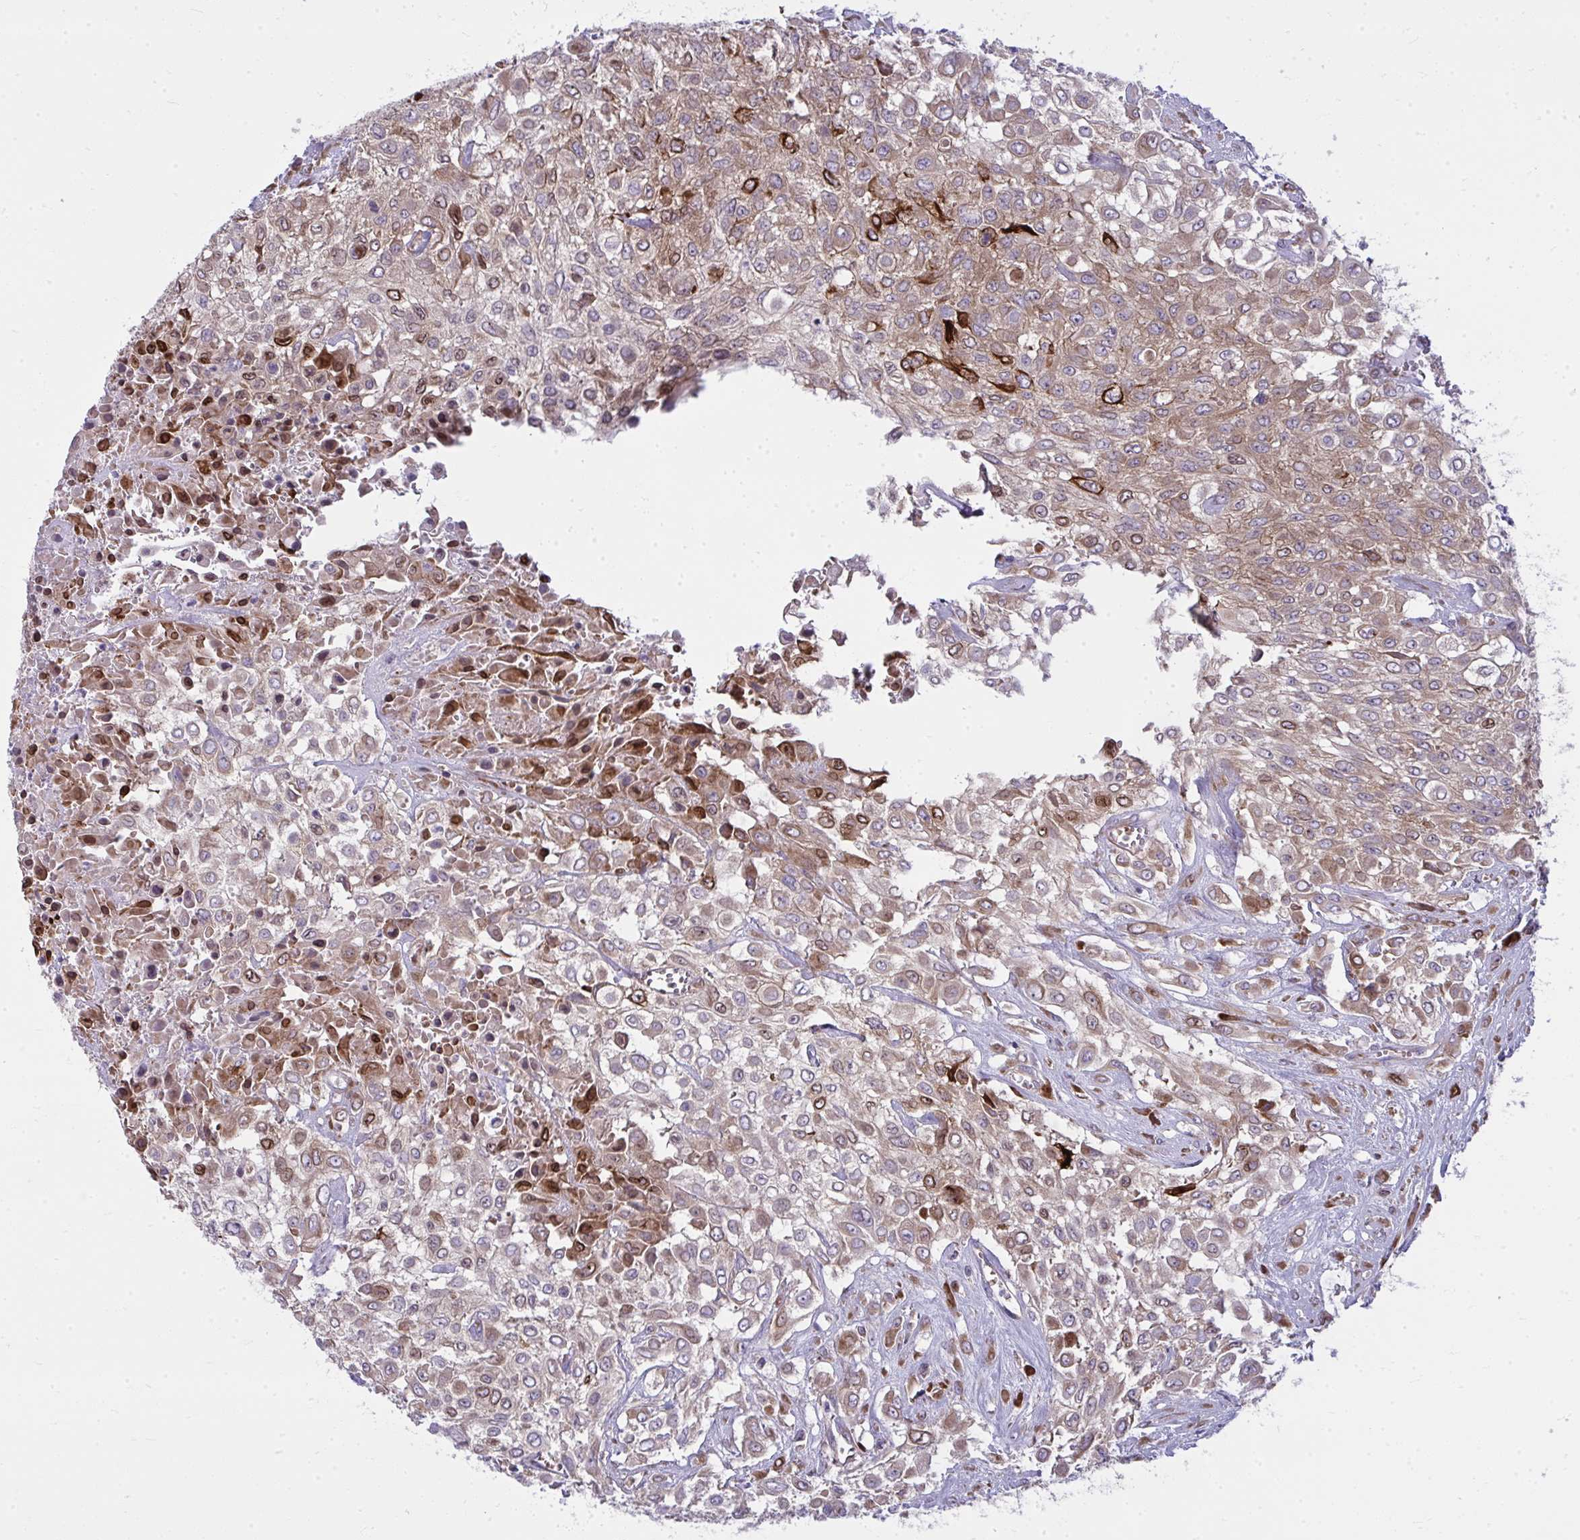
{"staining": {"intensity": "moderate", "quantity": ">75%", "location": "cytoplasmic/membranous"}, "tissue": "urothelial cancer", "cell_type": "Tumor cells", "image_type": "cancer", "snomed": [{"axis": "morphology", "description": "Urothelial carcinoma, High grade"}, {"axis": "topography", "description": "Urinary bladder"}], "caption": "An IHC micrograph of neoplastic tissue is shown. Protein staining in brown shows moderate cytoplasmic/membranous positivity in urothelial cancer within tumor cells.", "gene": "GFPT2", "patient": {"sex": "male", "age": 57}}